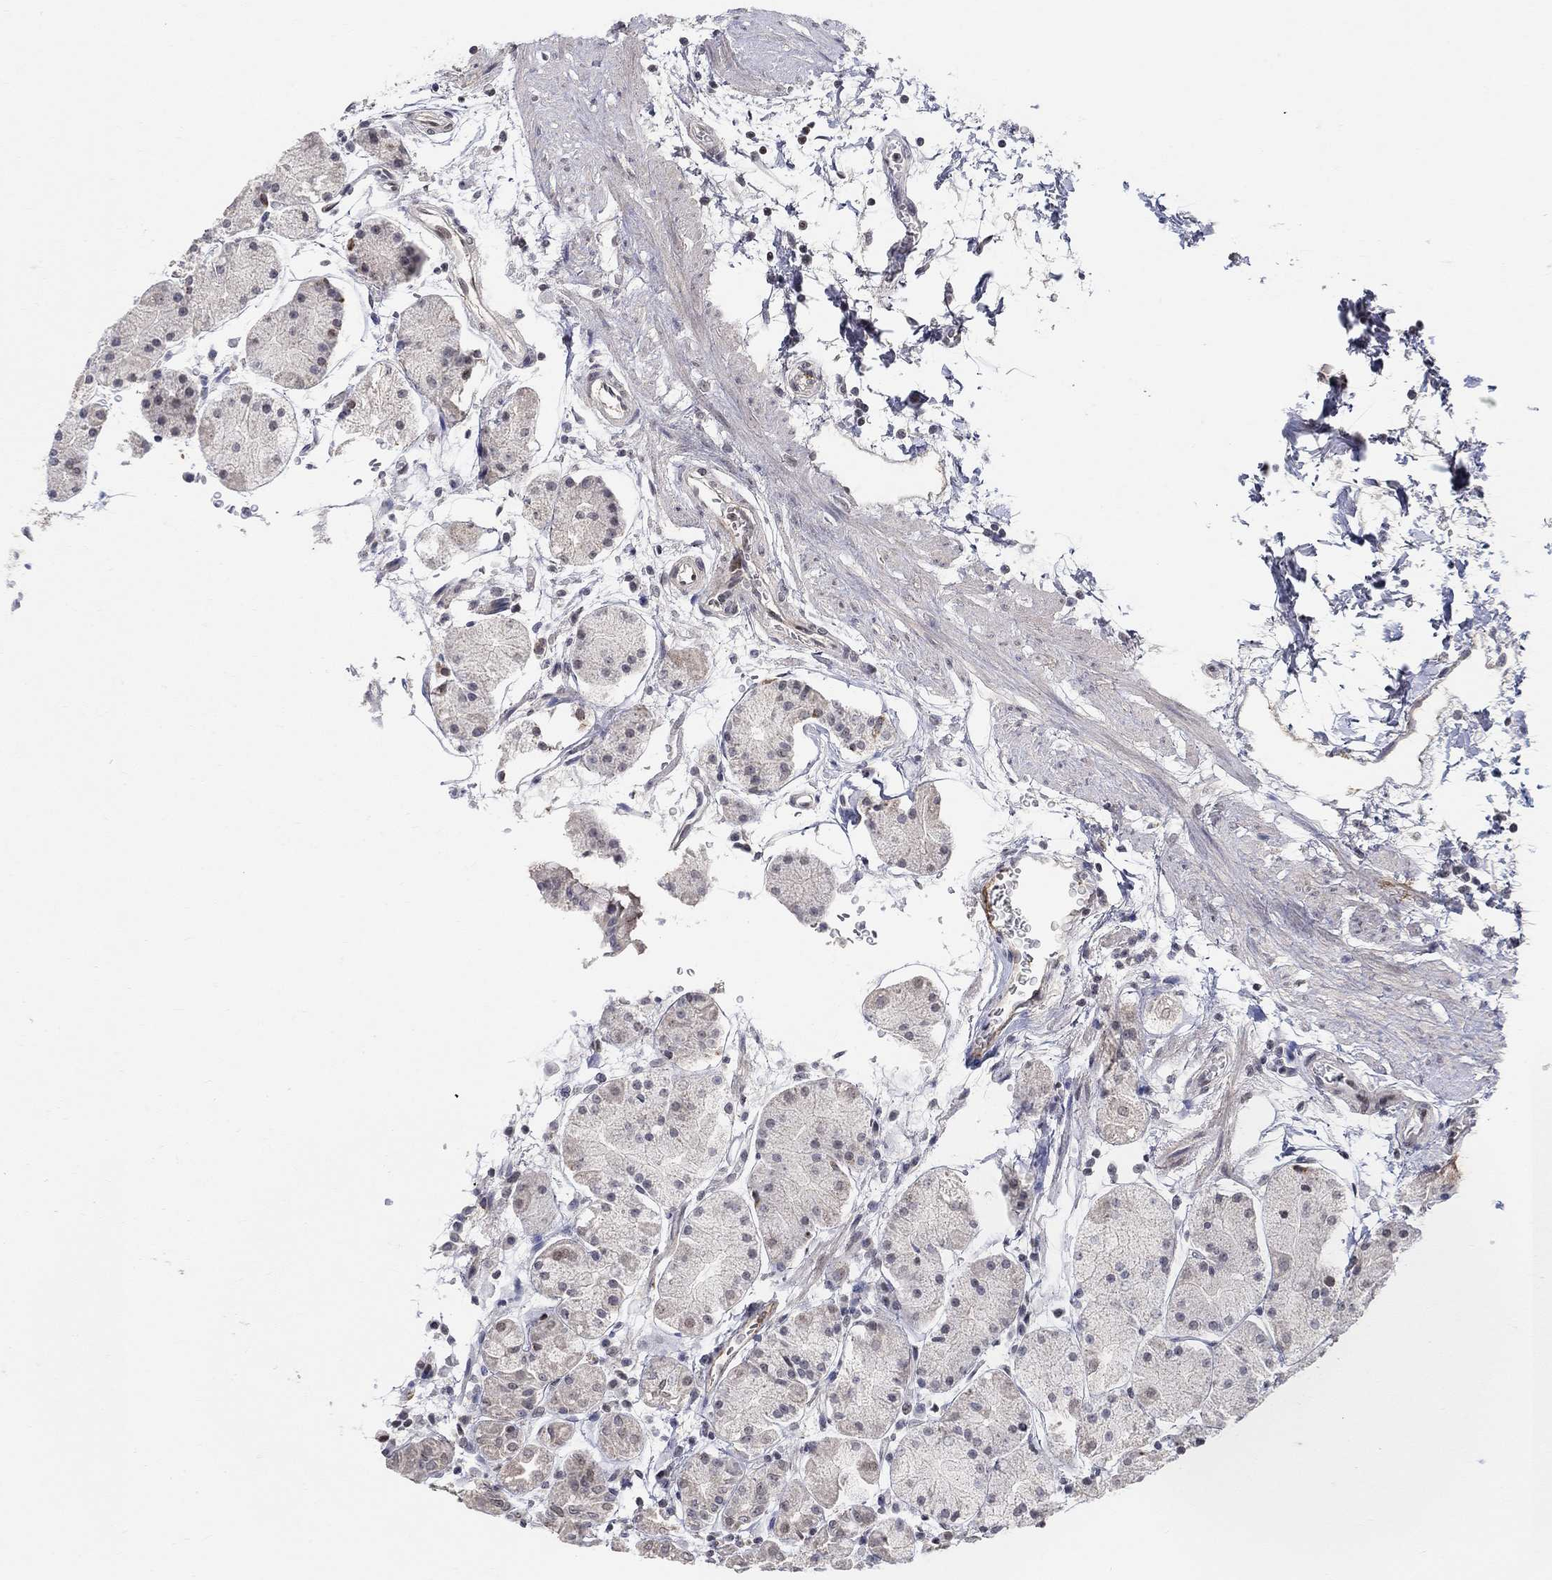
{"staining": {"intensity": "moderate", "quantity": "<25%", "location": "nuclear"}, "tissue": "stomach", "cell_type": "Glandular cells", "image_type": "normal", "snomed": [{"axis": "morphology", "description": "Normal tissue, NOS"}, {"axis": "topography", "description": "Stomach"}], "caption": "The histopathology image demonstrates a brown stain indicating the presence of a protein in the nuclear of glandular cells in stomach.", "gene": "KLF12", "patient": {"sex": "male", "age": 54}}